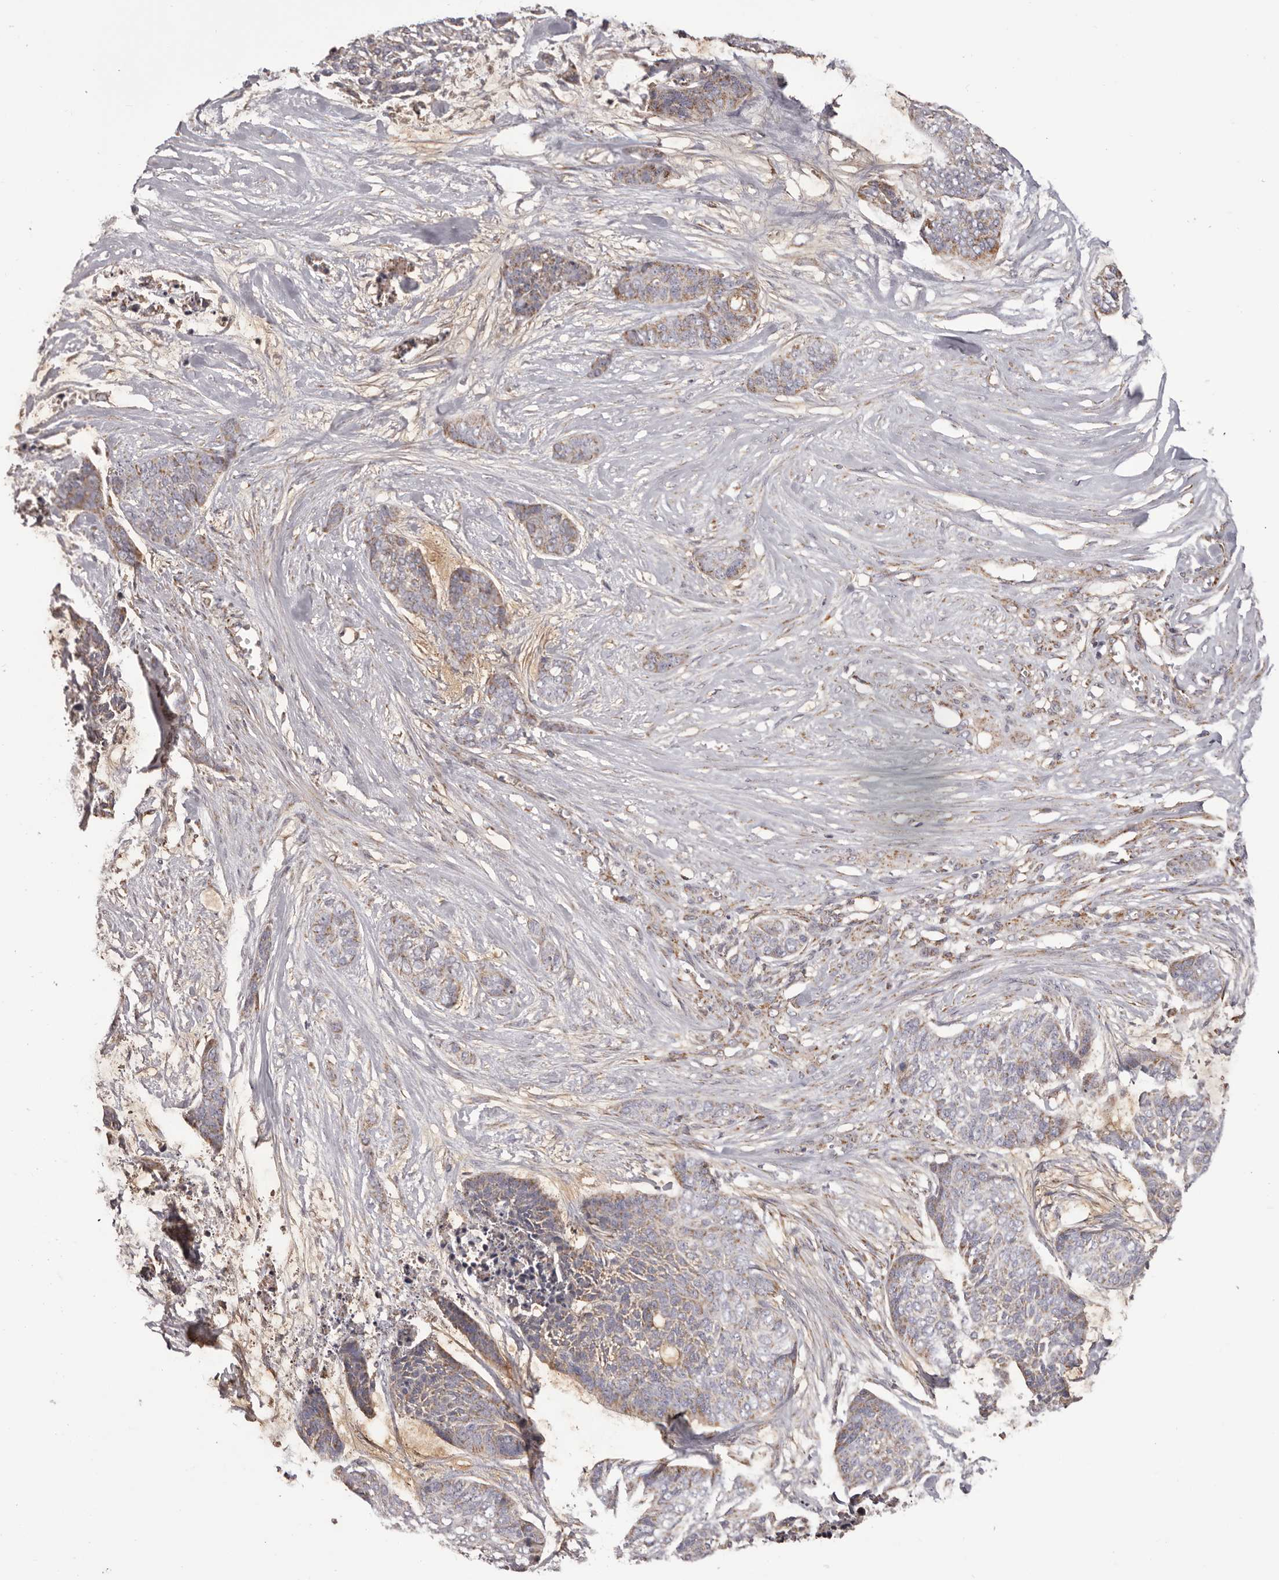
{"staining": {"intensity": "weak", "quantity": "25%-75%", "location": "cytoplasmic/membranous"}, "tissue": "skin cancer", "cell_type": "Tumor cells", "image_type": "cancer", "snomed": [{"axis": "morphology", "description": "Basal cell carcinoma"}, {"axis": "topography", "description": "Skin"}], "caption": "Protein staining exhibits weak cytoplasmic/membranous positivity in approximately 25%-75% of tumor cells in skin cancer. (brown staining indicates protein expression, while blue staining denotes nuclei).", "gene": "CHRM2", "patient": {"sex": "female", "age": 64}}